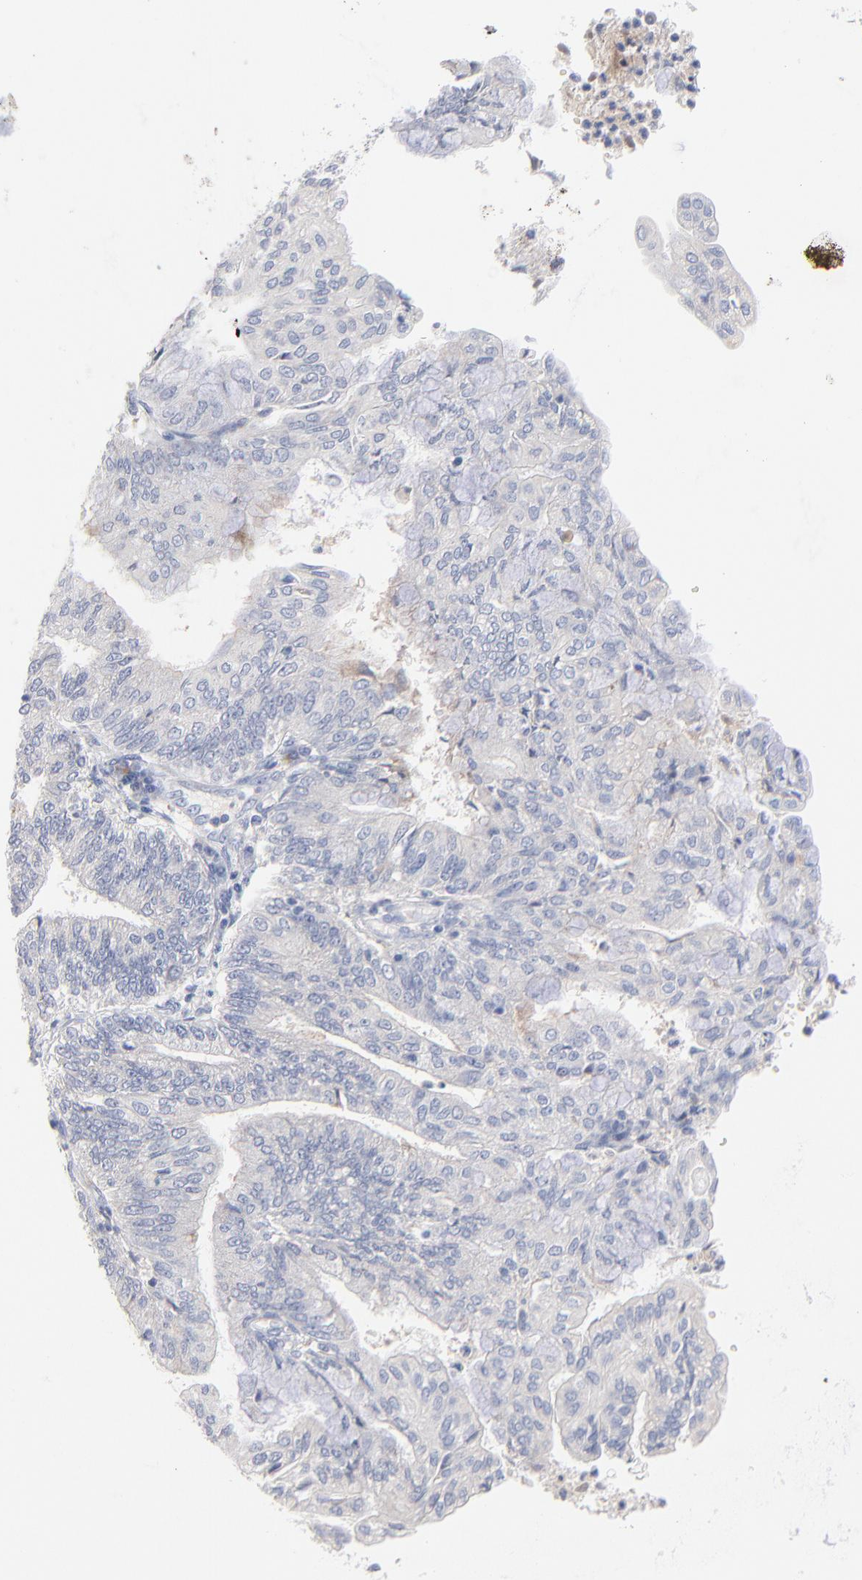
{"staining": {"intensity": "negative", "quantity": "none", "location": "none"}, "tissue": "endometrial cancer", "cell_type": "Tumor cells", "image_type": "cancer", "snomed": [{"axis": "morphology", "description": "Adenocarcinoma, NOS"}, {"axis": "topography", "description": "Endometrium"}], "caption": "DAB (3,3'-diaminobenzidine) immunohistochemical staining of endometrial adenocarcinoma reveals no significant positivity in tumor cells.", "gene": "F12", "patient": {"sex": "female", "age": 59}}